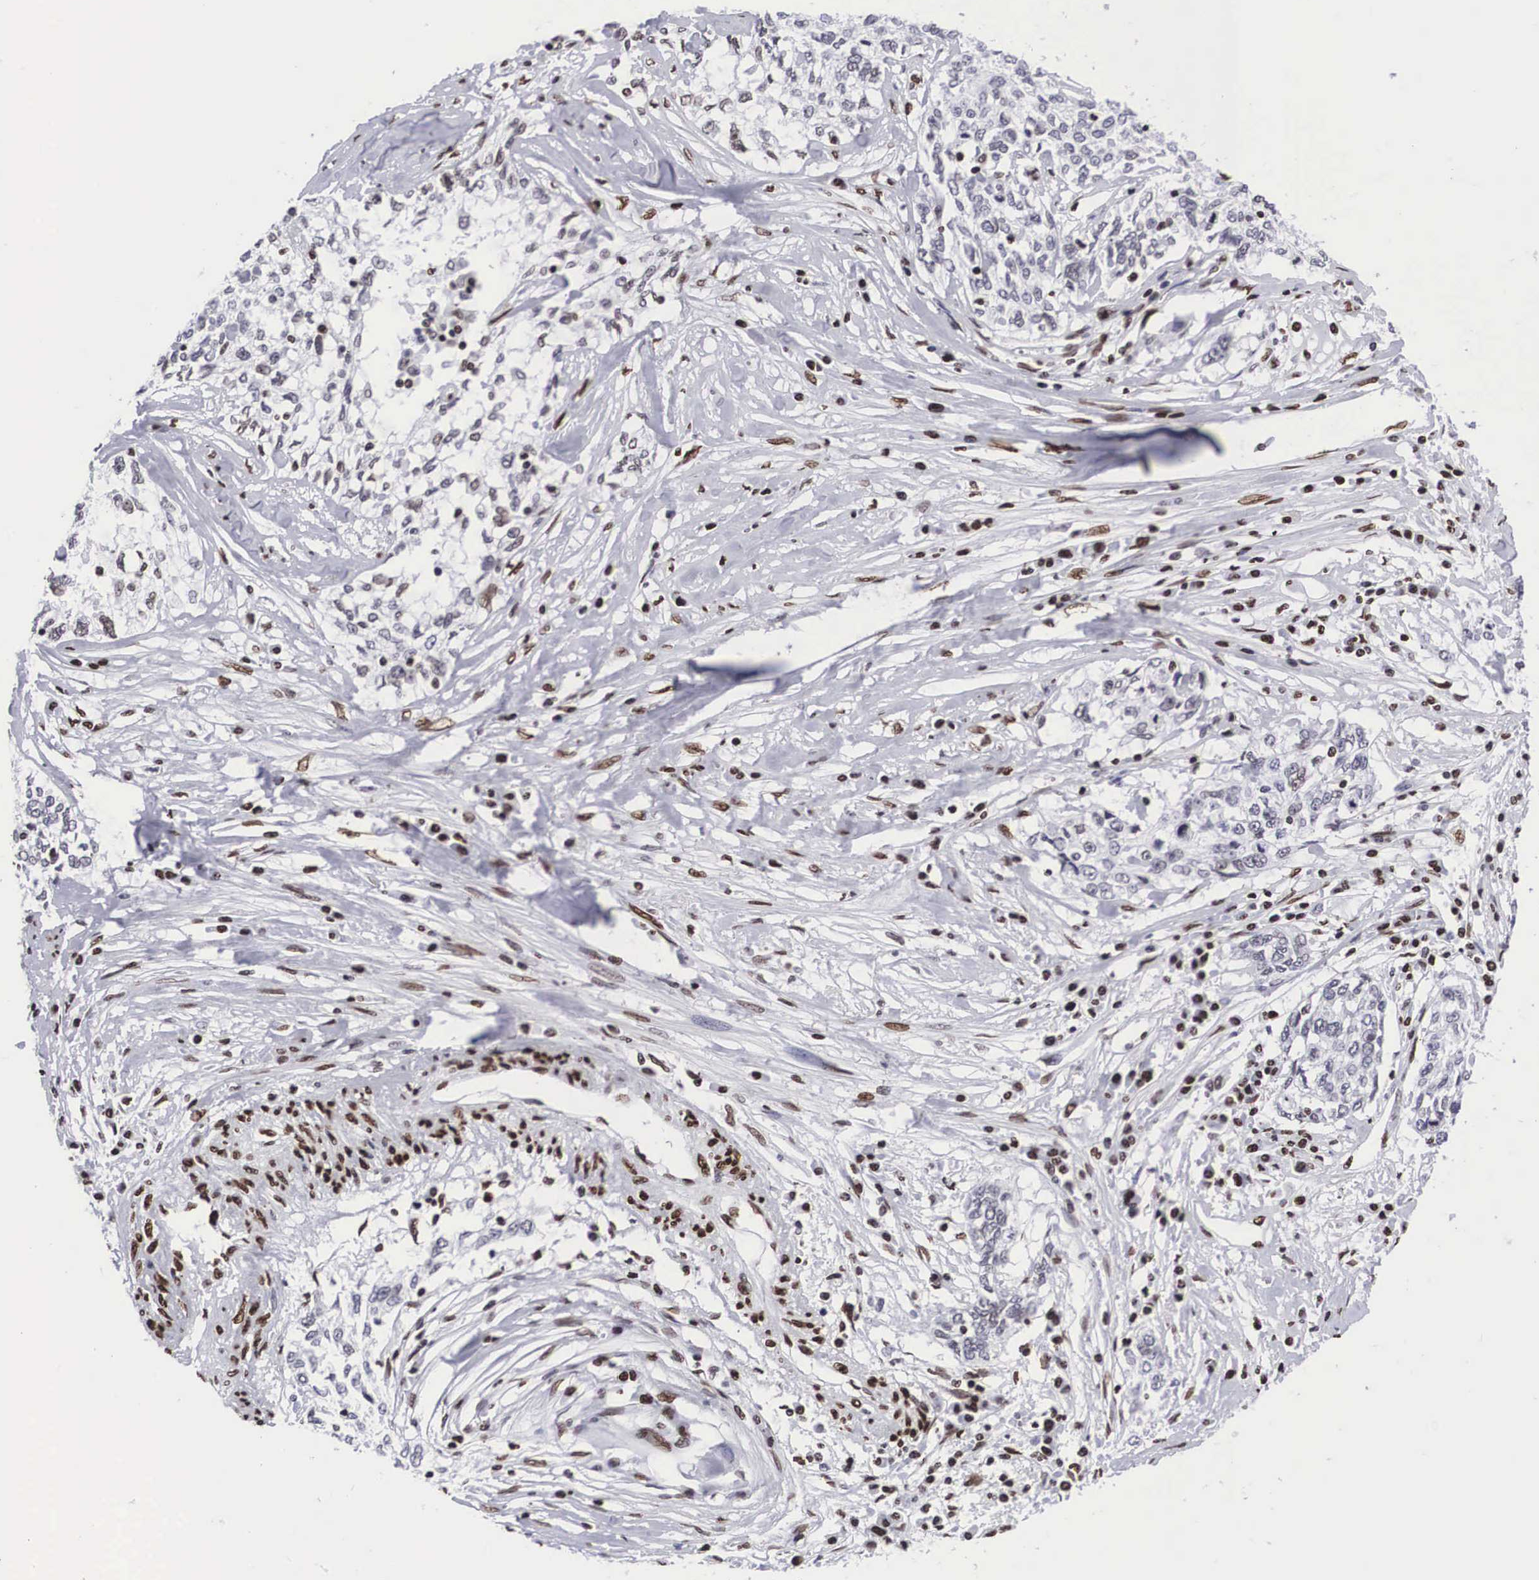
{"staining": {"intensity": "weak", "quantity": "<25%", "location": "nuclear"}, "tissue": "cervical cancer", "cell_type": "Tumor cells", "image_type": "cancer", "snomed": [{"axis": "morphology", "description": "Squamous cell carcinoma, NOS"}, {"axis": "topography", "description": "Cervix"}], "caption": "Immunohistochemical staining of human cervical cancer (squamous cell carcinoma) reveals no significant positivity in tumor cells.", "gene": "MECP2", "patient": {"sex": "female", "age": 57}}